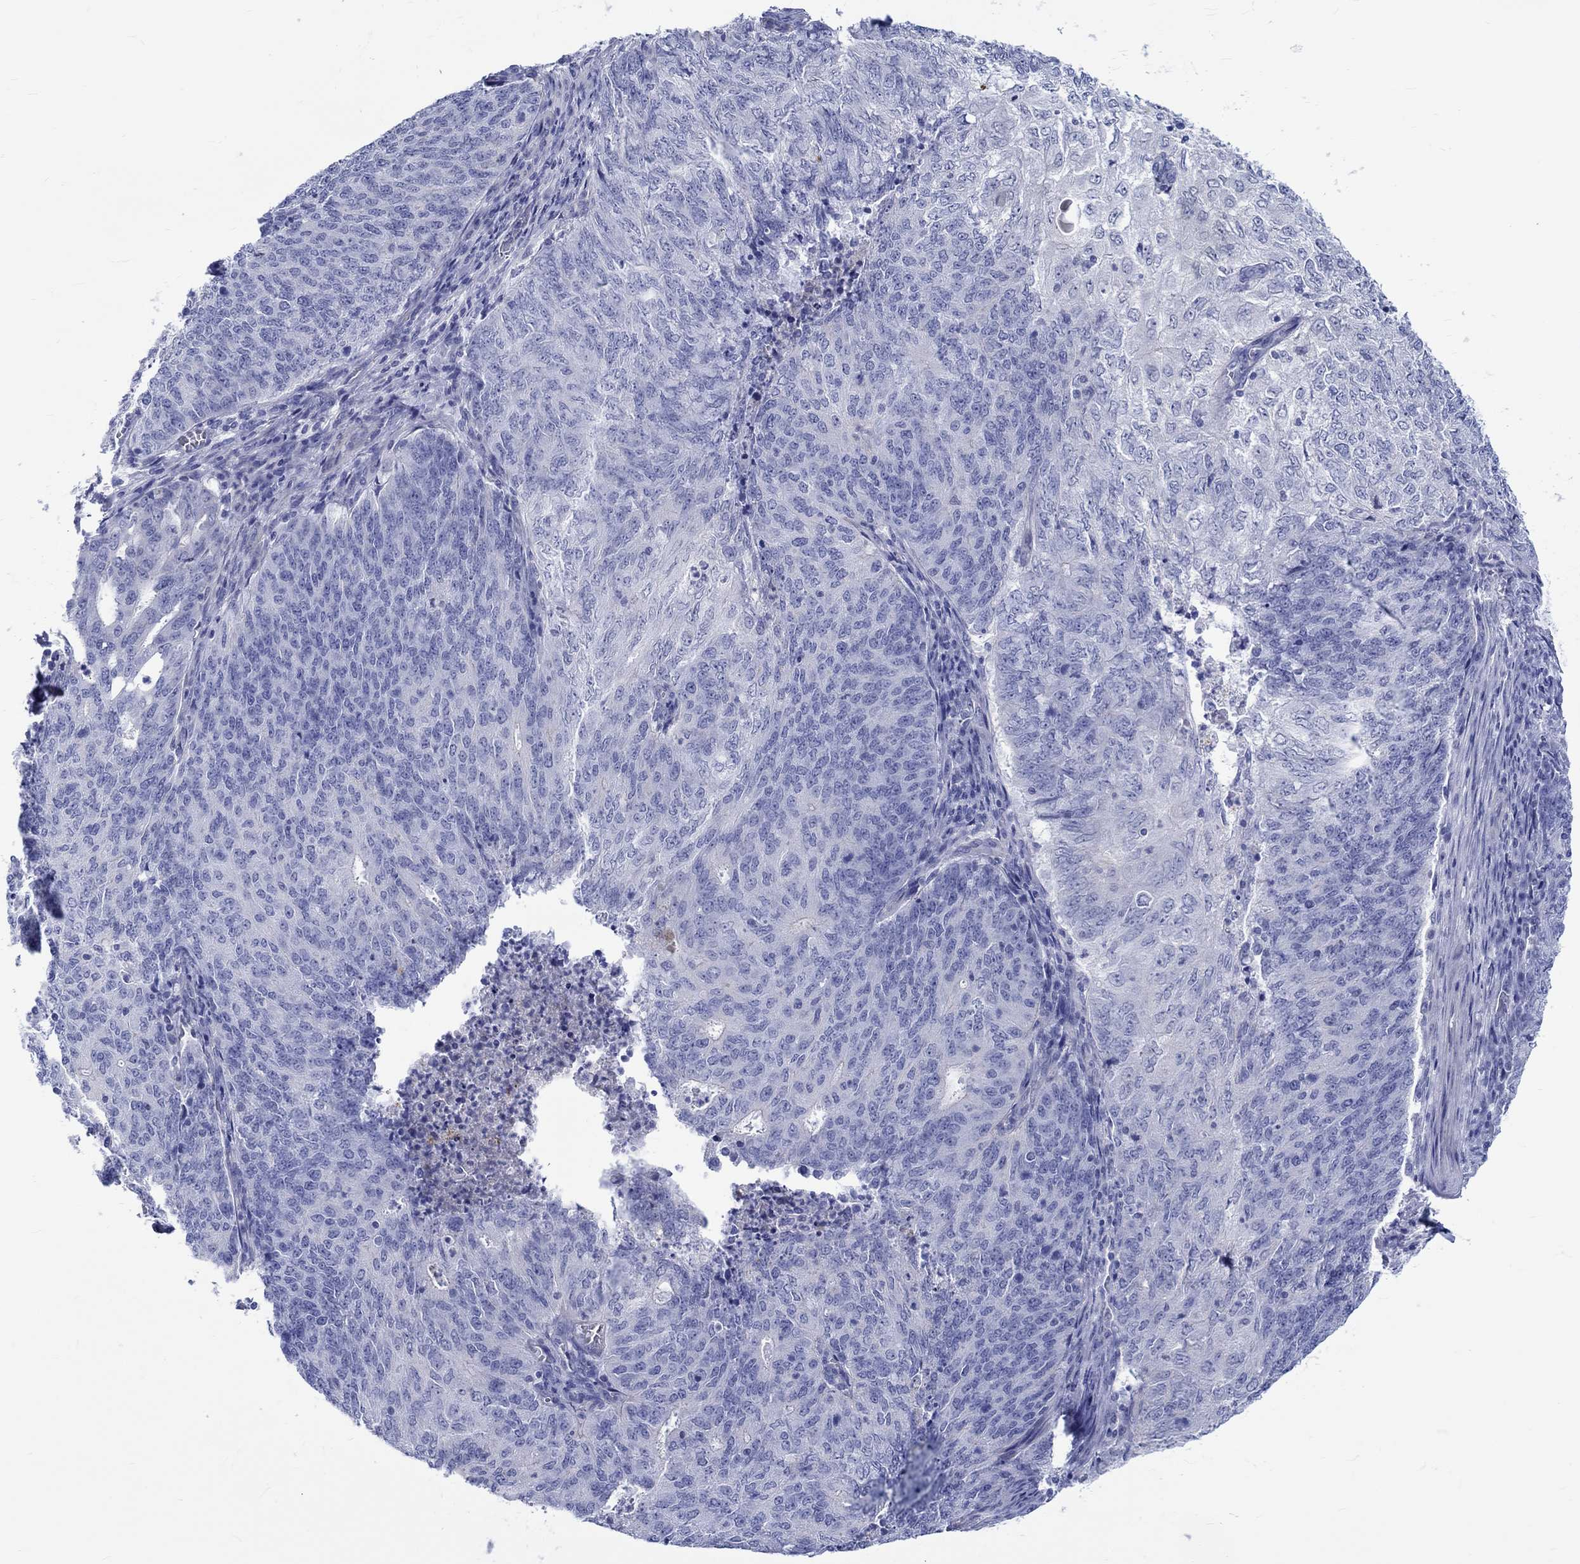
{"staining": {"intensity": "negative", "quantity": "none", "location": "none"}, "tissue": "endometrial cancer", "cell_type": "Tumor cells", "image_type": "cancer", "snomed": [{"axis": "morphology", "description": "Adenocarcinoma, NOS"}, {"axis": "topography", "description": "Endometrium"}], "caption": "Protein analysis of endometrial adenocarcinoma reveals no significant positivity in tumor cells.", "gene": "SH2D7", "patient": {"sex": "female", "age": 82}}